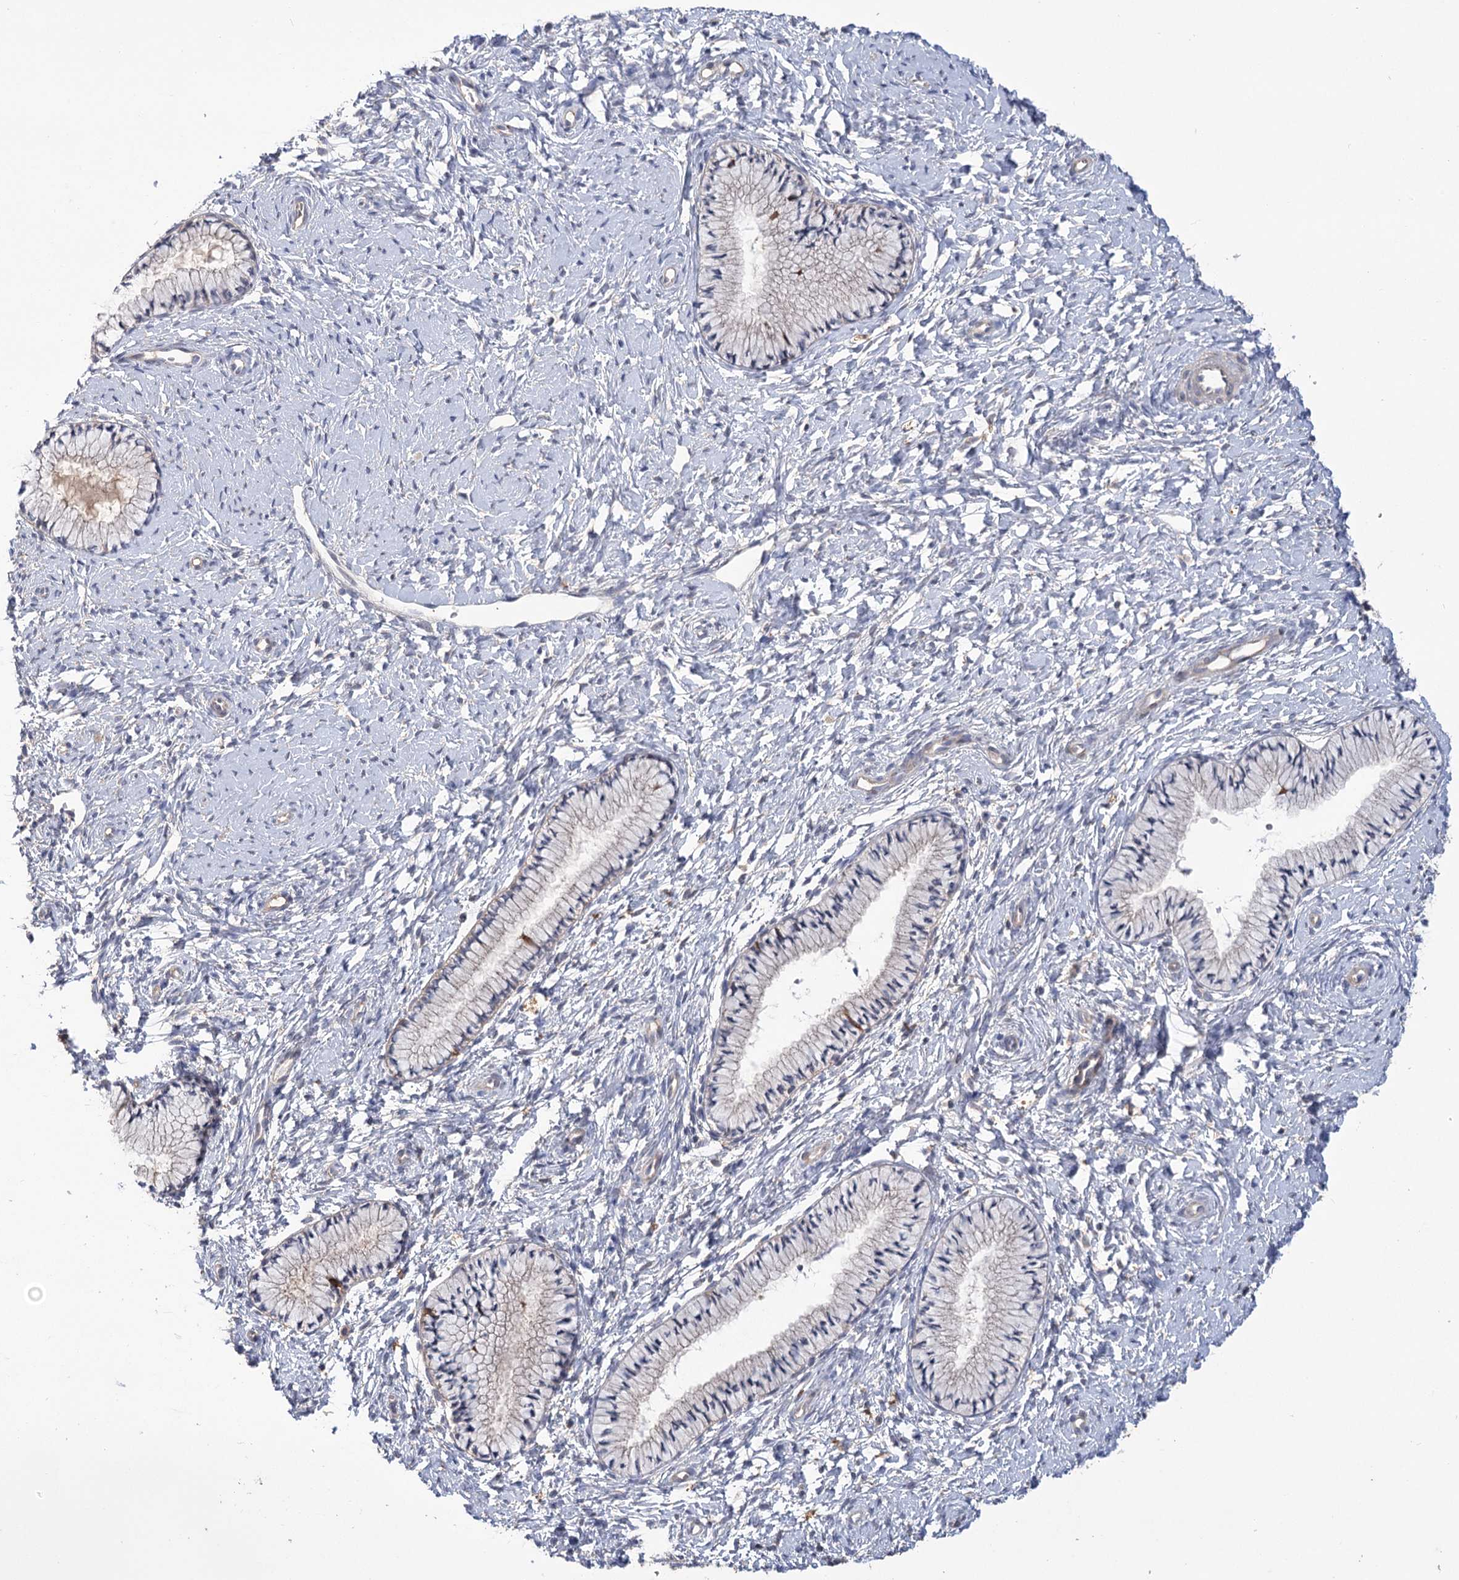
{"staining": {"intensity": "weak", "quantity": "<25%", "location": "cytoplasmic/membranous"}, "tissue": "cervix", "cell_type": "Glandular cells", "image_type": "normal", "snomed": [{"axis": "morphology", "description": "Normal tissue, NOS"}, {"axis": "topography", "description": "Cervix"}], "caption": "A micrograph of cervix stained for a protein demonstrates no brown staining in glandular cells. (Brightfield microscopy of DAB (3,3'-diaminobenzidine) IHC at high magnification).", "gene": "PBLD", "patient": {"sex": "female", "age": 33}}